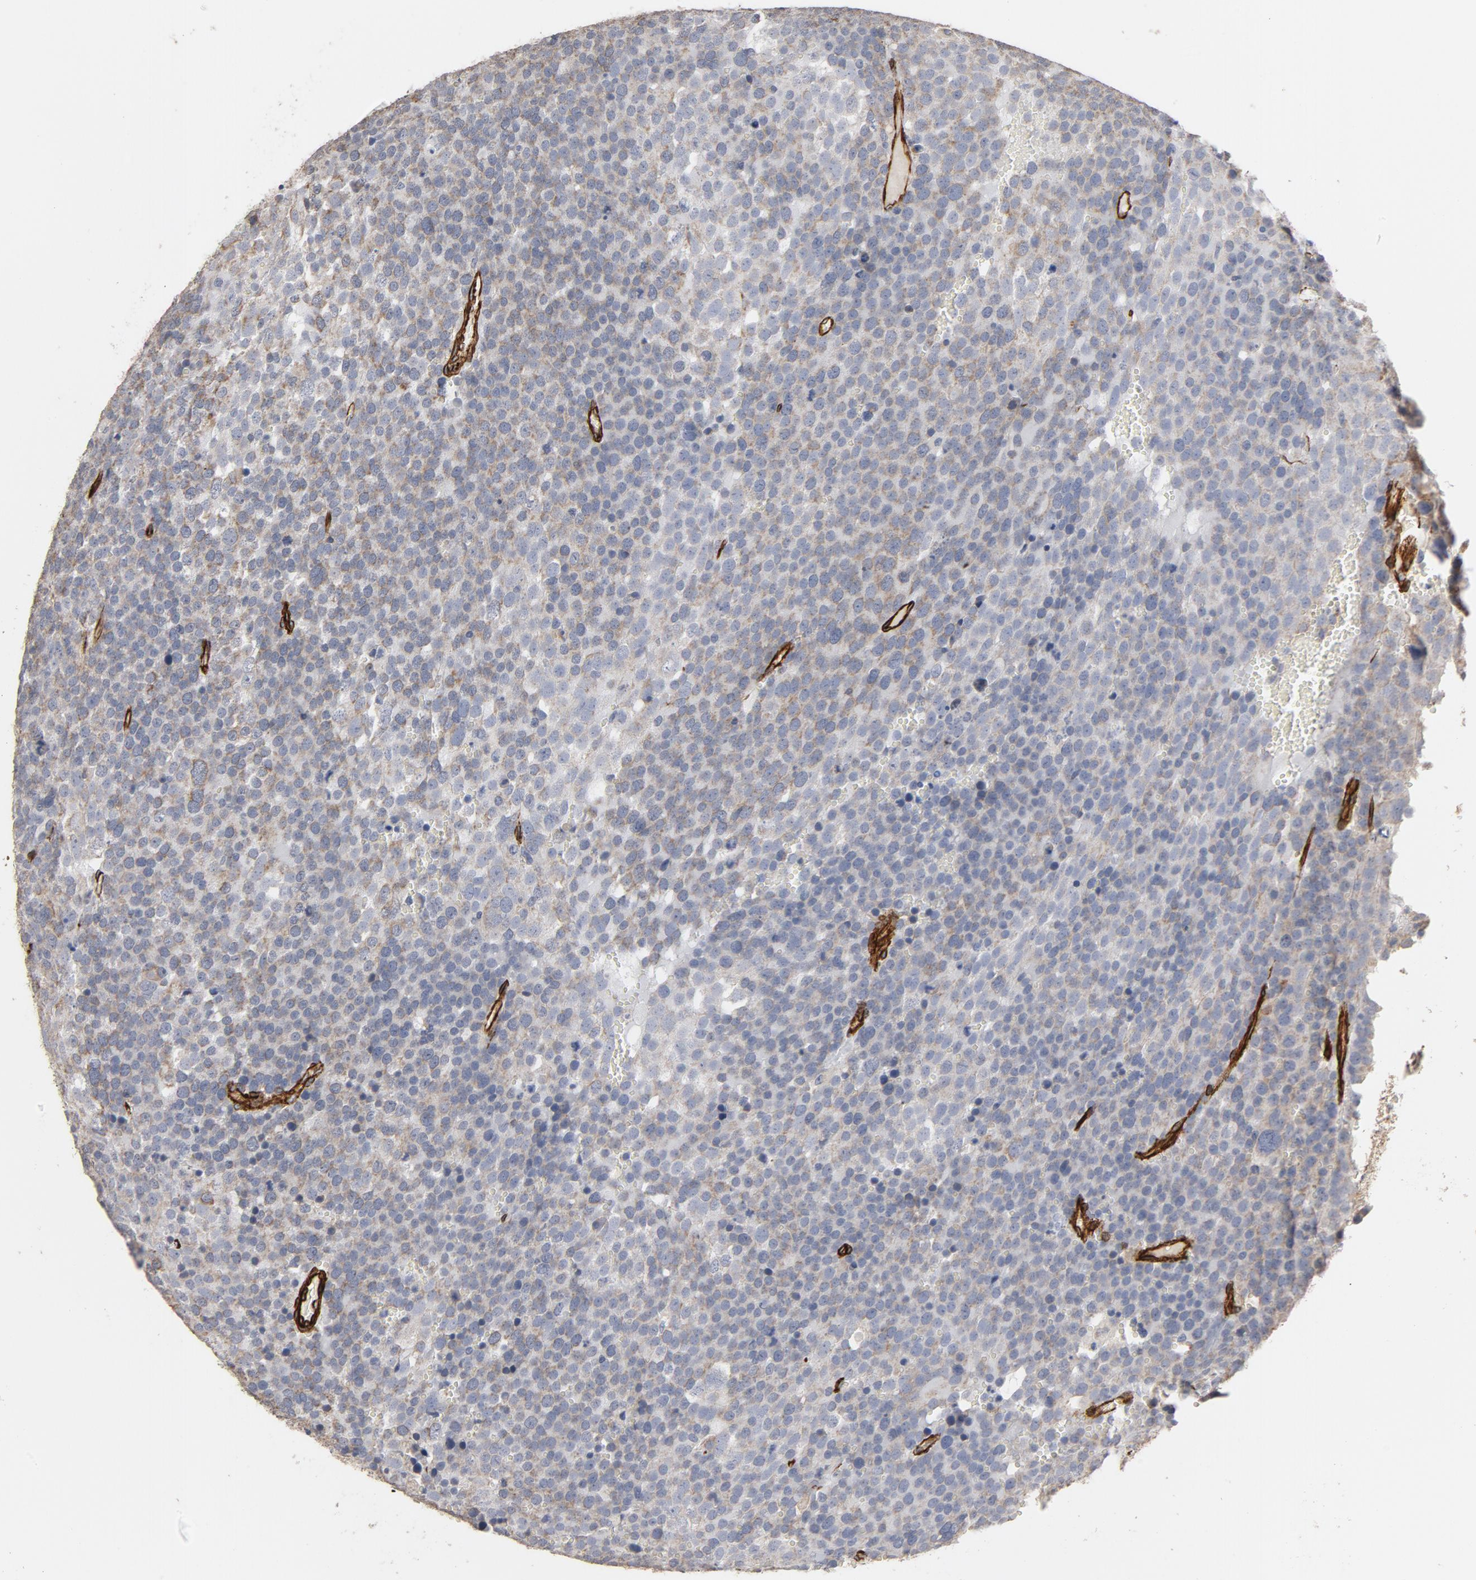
{"staining": {"intensity": "weak", "quantity": "<25%", "location": "cytoplasmic/membranous"}, "tissue": "testis cancer", "cell_type": "Tumor cells", "image_type": "cancer", "snomed": [{"axis": "morphology", "description": "Seminoma, NOS"}, {"axis": "topography", "description": "Testis"}], "caption": "This is an immunohistochemistry (IHC) histopathology image of testis cancer. There is no expression in tumor cells.", "gene": "GNG2", "patient": {"sex": "male", "age": 71}}